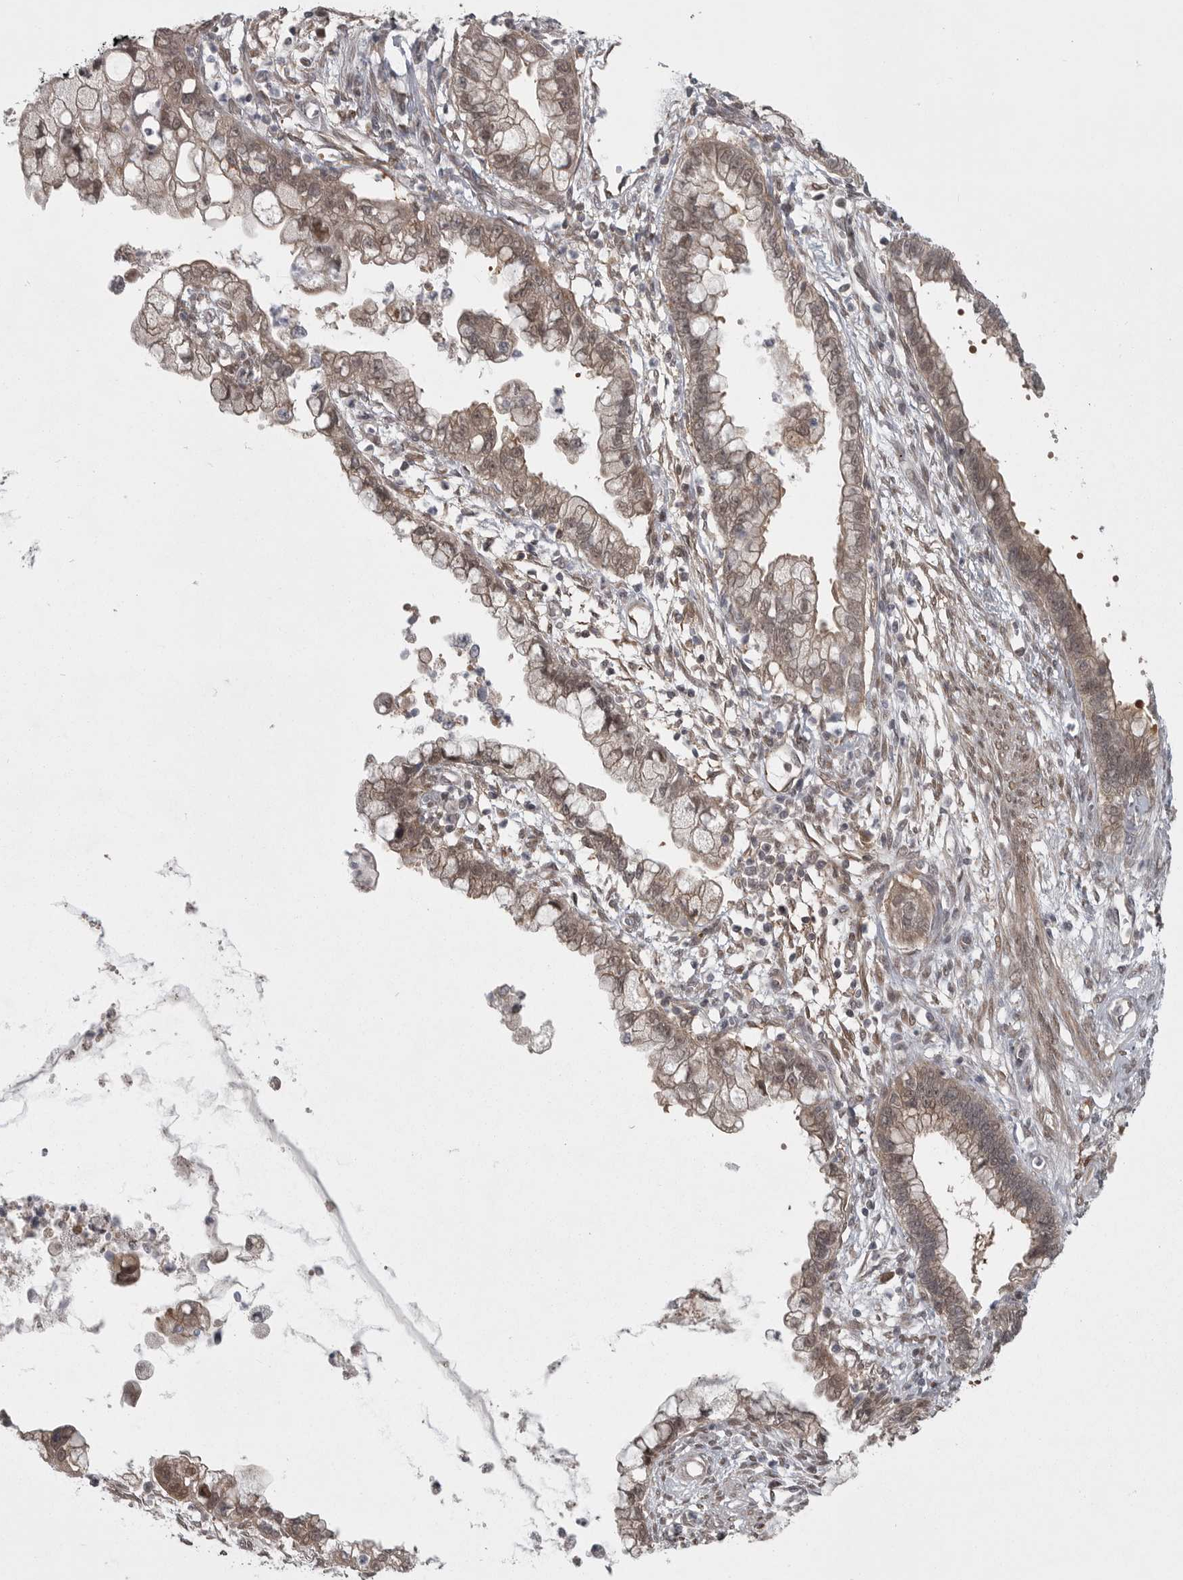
{"staining": {"intensity": "weak", "quantity": ">75%", "location": "cytoplasmic/membranous,nuclear"}, "tissue": "cervical cancer", "cell_type": "Tumor cells", "image_type": "cancer", "snomed": [{"axis": "morphology", "description": "Adenocarcinoma, NOS"}, {"axis": "topography", "description": "Cervix"}], "caption": "Brown immunohistochemical staining in human cervical cancer shows weak cytoplasmic/membranous and nuclear staining in approximately >75% of tumor cells.", "gene": "PPP1R9A", "patient": {"sex": "female", "age": 44}}